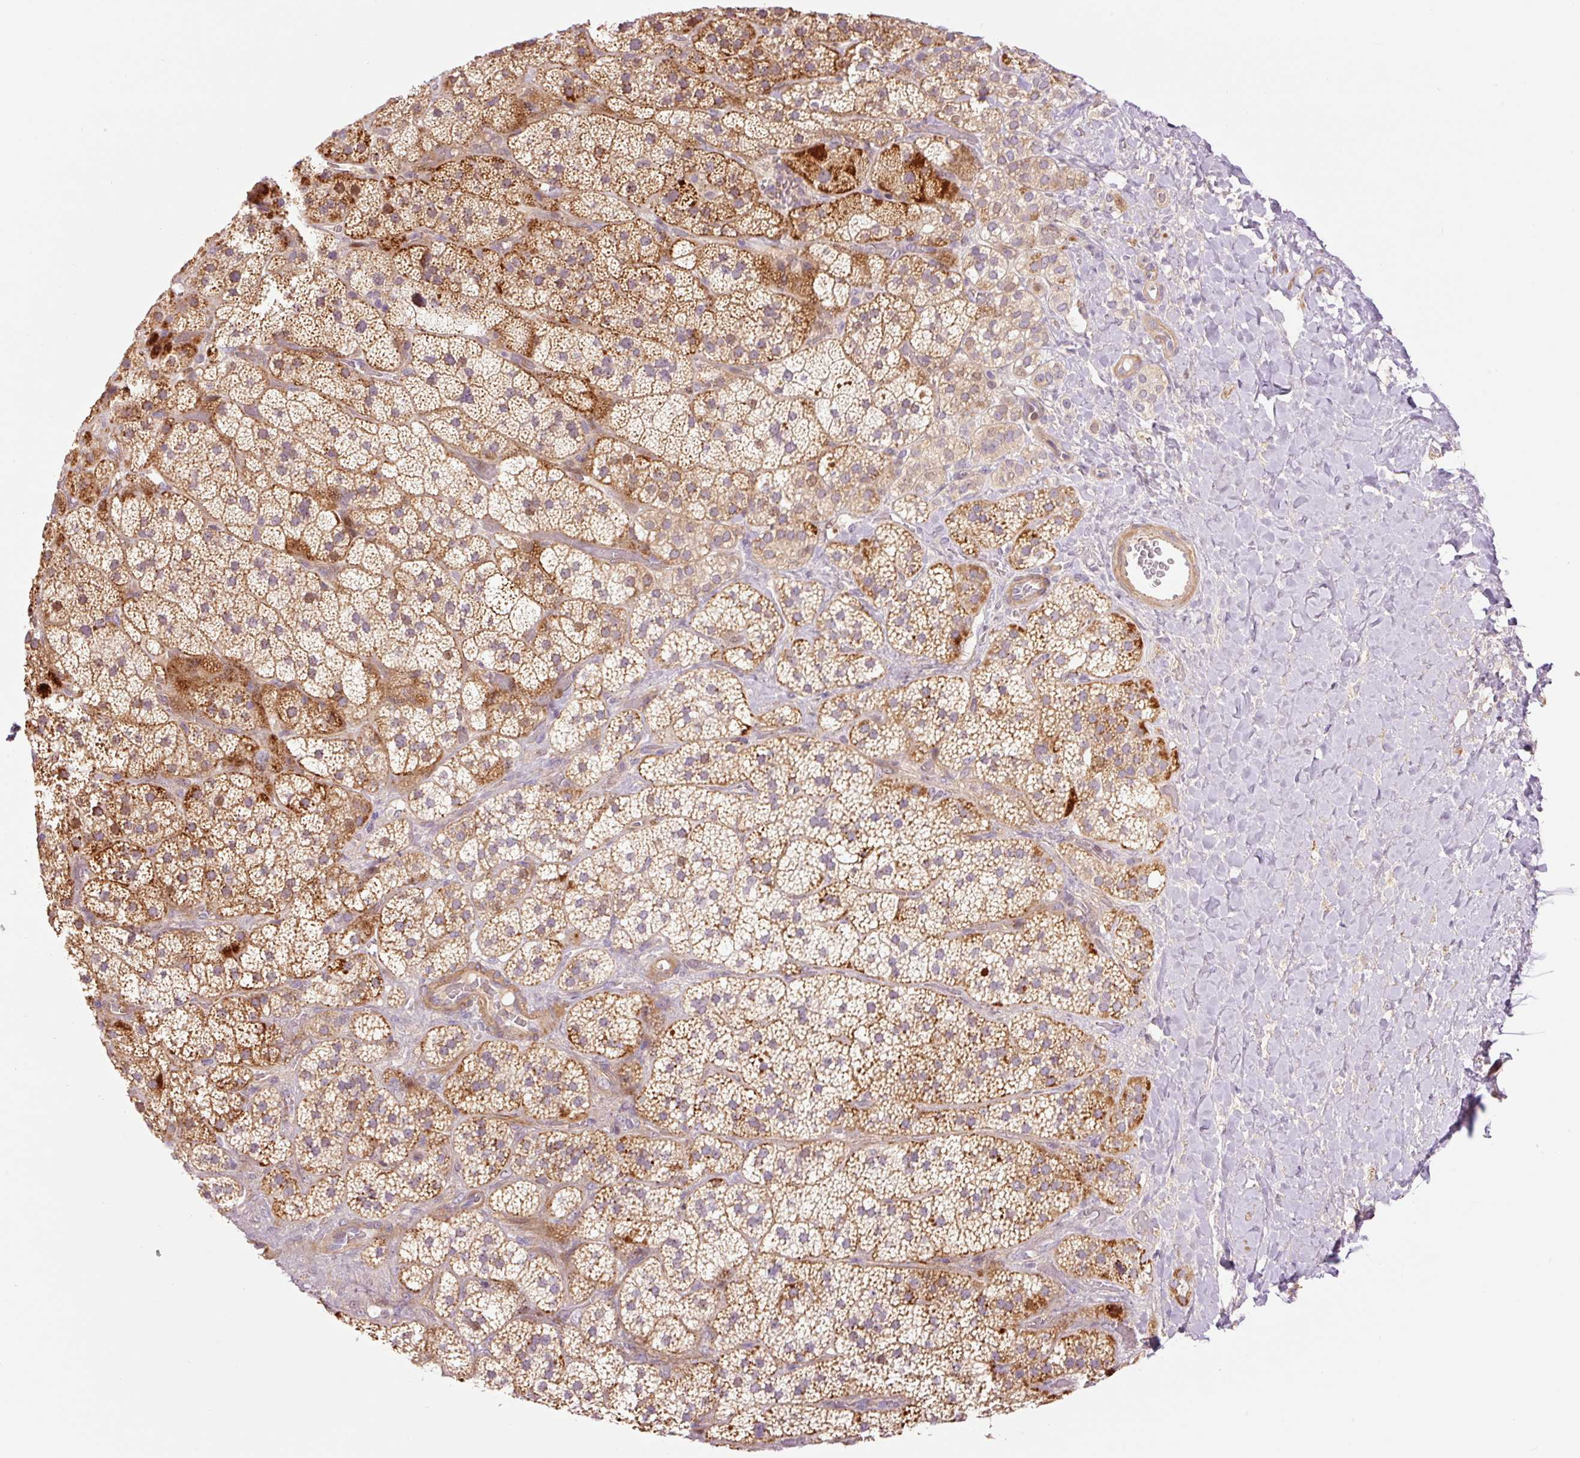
{"staining": {"intensity": "strong", "quantity": "25%-75%", "location": "cytoplasmic/membranous"}, "tissue": "adrenal gland", "cell_type": "Glandular cells", "image_type": "normal", "snomed": [{"axis": "morphology", "description": "Normal tissue, NOS"}, {"axis": "topography", "description": "Adrenal gland"}], "caption": "Brown immunohistochemical staining in unremarkable human adrenal gland demonstrates strong cytoplasmic/membranous positivity in approximately 25%-75% of glandular cells. Using DAB (3,3'-diaminobenzidine) (brown) and hematoxylin (blue) stains, captured at high magnification using brightfield microscopy.", "gene": "SLC29A3", "patient": {"sex": "male", "age": 57}}